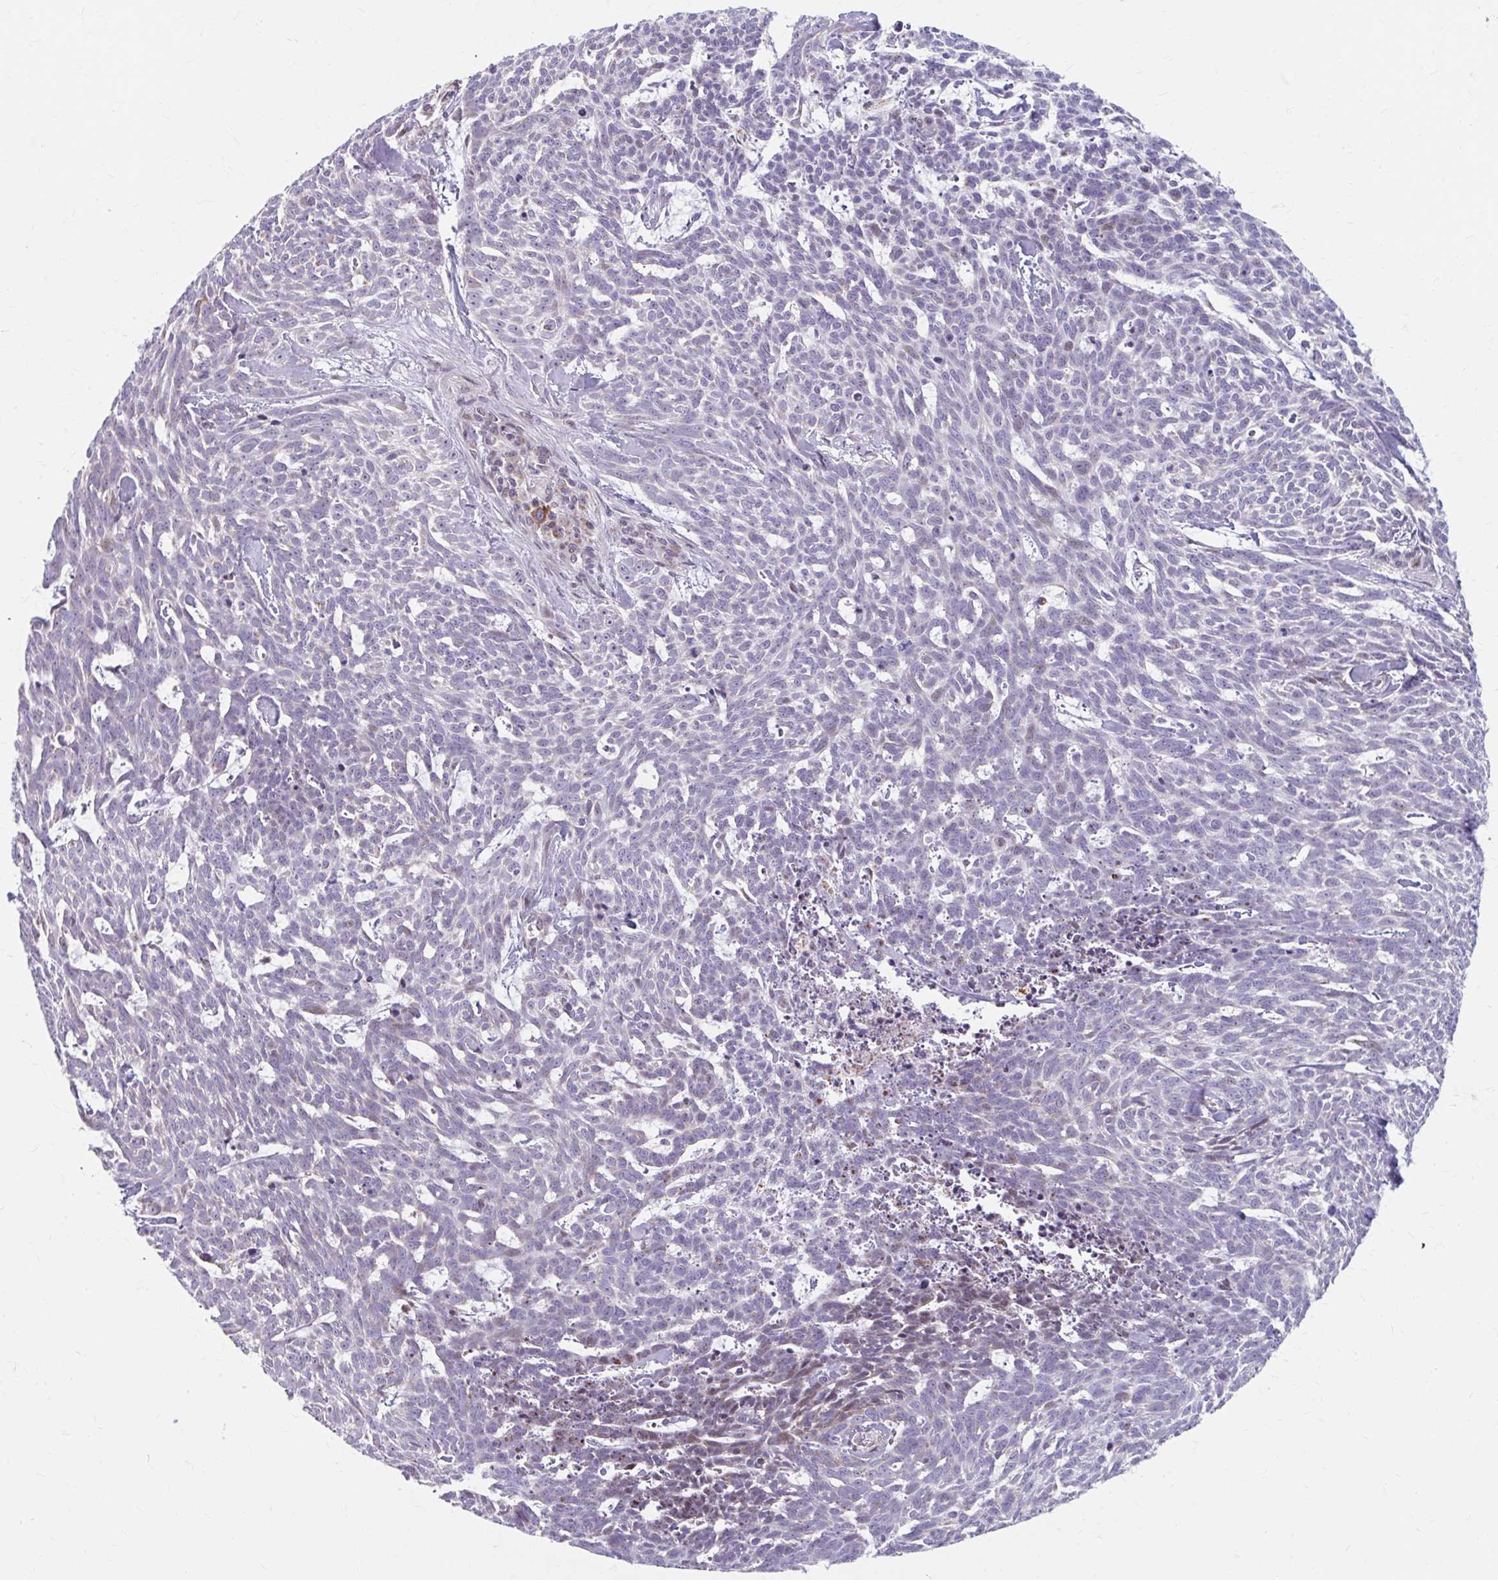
{"staining": {"intensity": "weak", "quantity": "<25%", "location": "nuclear"}, "tissue": "skin cancer", "cell_type": "Tumor cells", "image_type": "cancer", "snomed": [{"axis": "morphology", "description": "Basal cell carcinoma"}, {"axis": "topography", "description": "Skin"}], "caption": "This photomicrograph is of skin cancer stained with IHC to label a protein in brown with the nuclei are counter-stained blue. There is no positivity in tumor cells.", "gene": "BEAN1", "patient": {"sex": "female", "age": 93}}